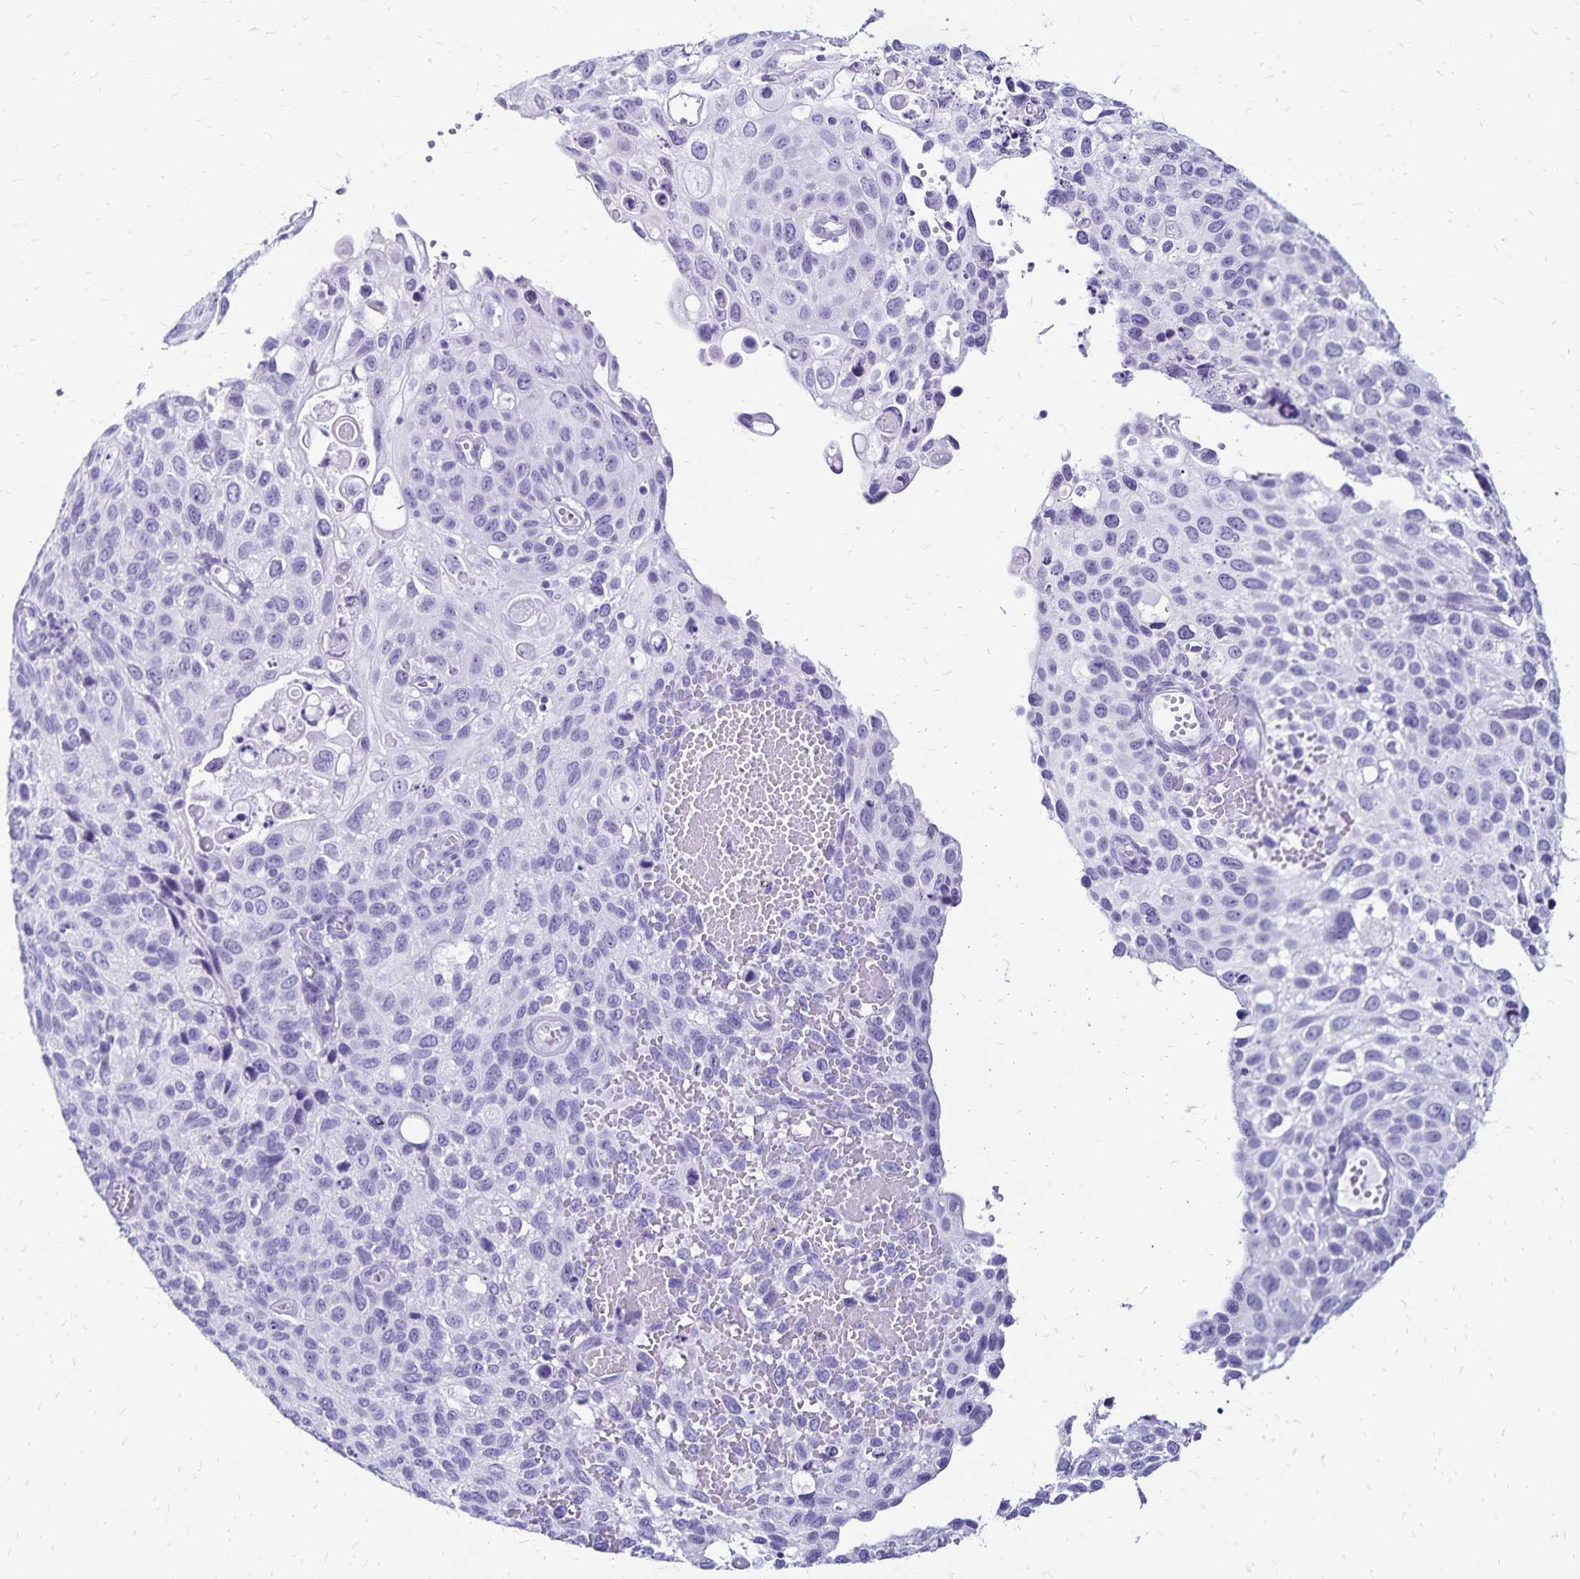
{"staining": {"intensity": "negative", "quantity": "none", "location": "none"}, "tissue": "cervical cancer", "cell_type": "Tumor cells", "image_type": "cancer", "snomed": [{"axis": "morphology", "description": "Squamous cell carcinoma, NOS"}, {"axis": "topography", "description": "Cervix"}], "caption": "Tumor cells are negative for brown protein staining in squamous cell carcinoma (cervical). (DAB immunohistochemistry, high magnification).", "gene": "LIN28B", "patient": {"sex": "female", "age": 70}}